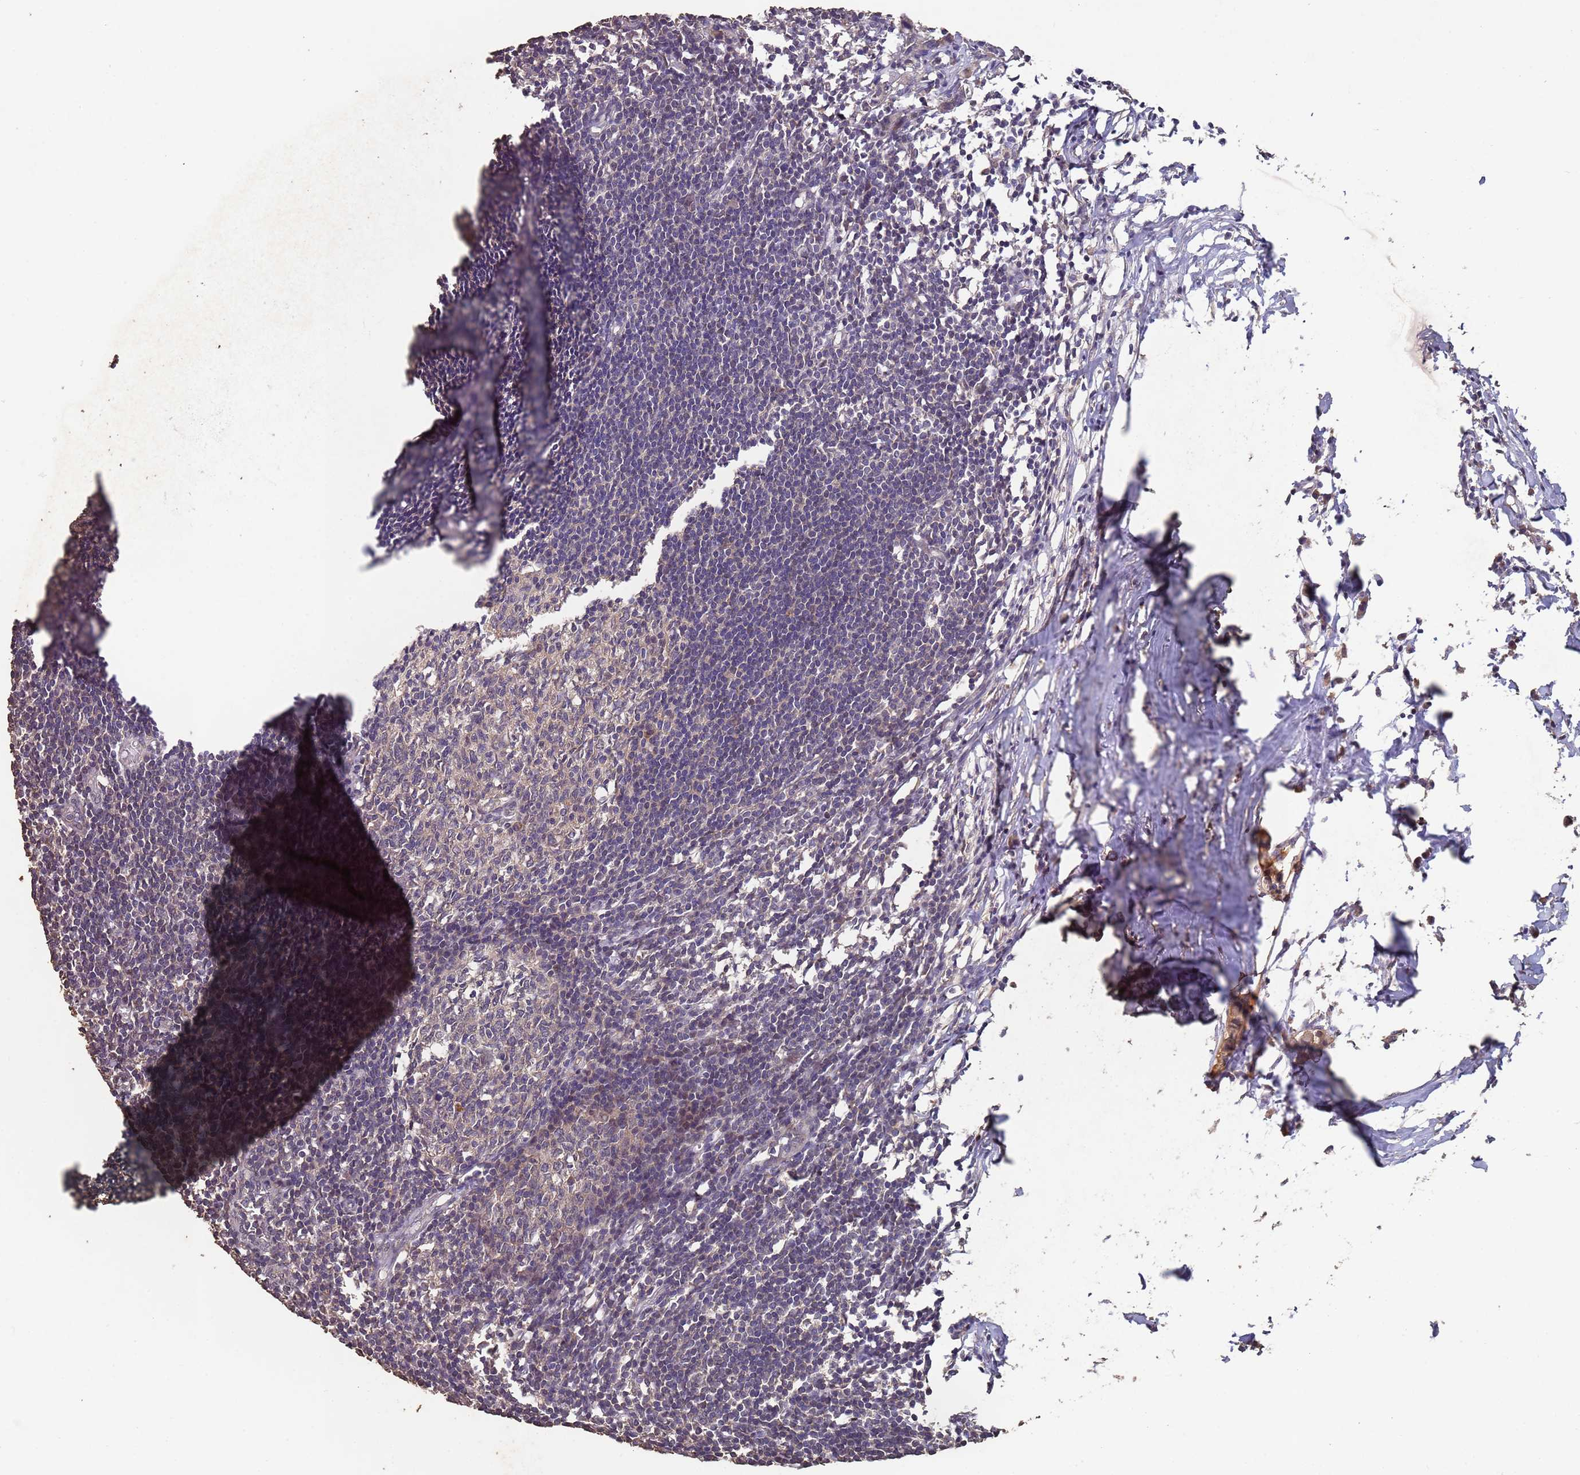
{"staining": {"intensity": "moderate", "quantity": "<25%", "location": "cytoplasmic/membranous"}, "tissue": "lymph node", "cell_type": "Germinal center cells", "image_type": "normal", "snomed": [{"axis": "morphology", "description": "Normal tissue, NOS"}, {"axis": "morphology", "description": "Malignant melanoma, Metastatic site"}, {"axis": "topography", "description": "Lymph node"}], "caption": "Germinal center cells reveal low levels of moderate cytoplasmic/membranous expression in approximately <25% of cells in normal human lymph node. (brown staining indicates protein expression, while blue staining denotes nuclei).", "gene": "FRAT1", "patient": {"sex": "male", "age": 41}}